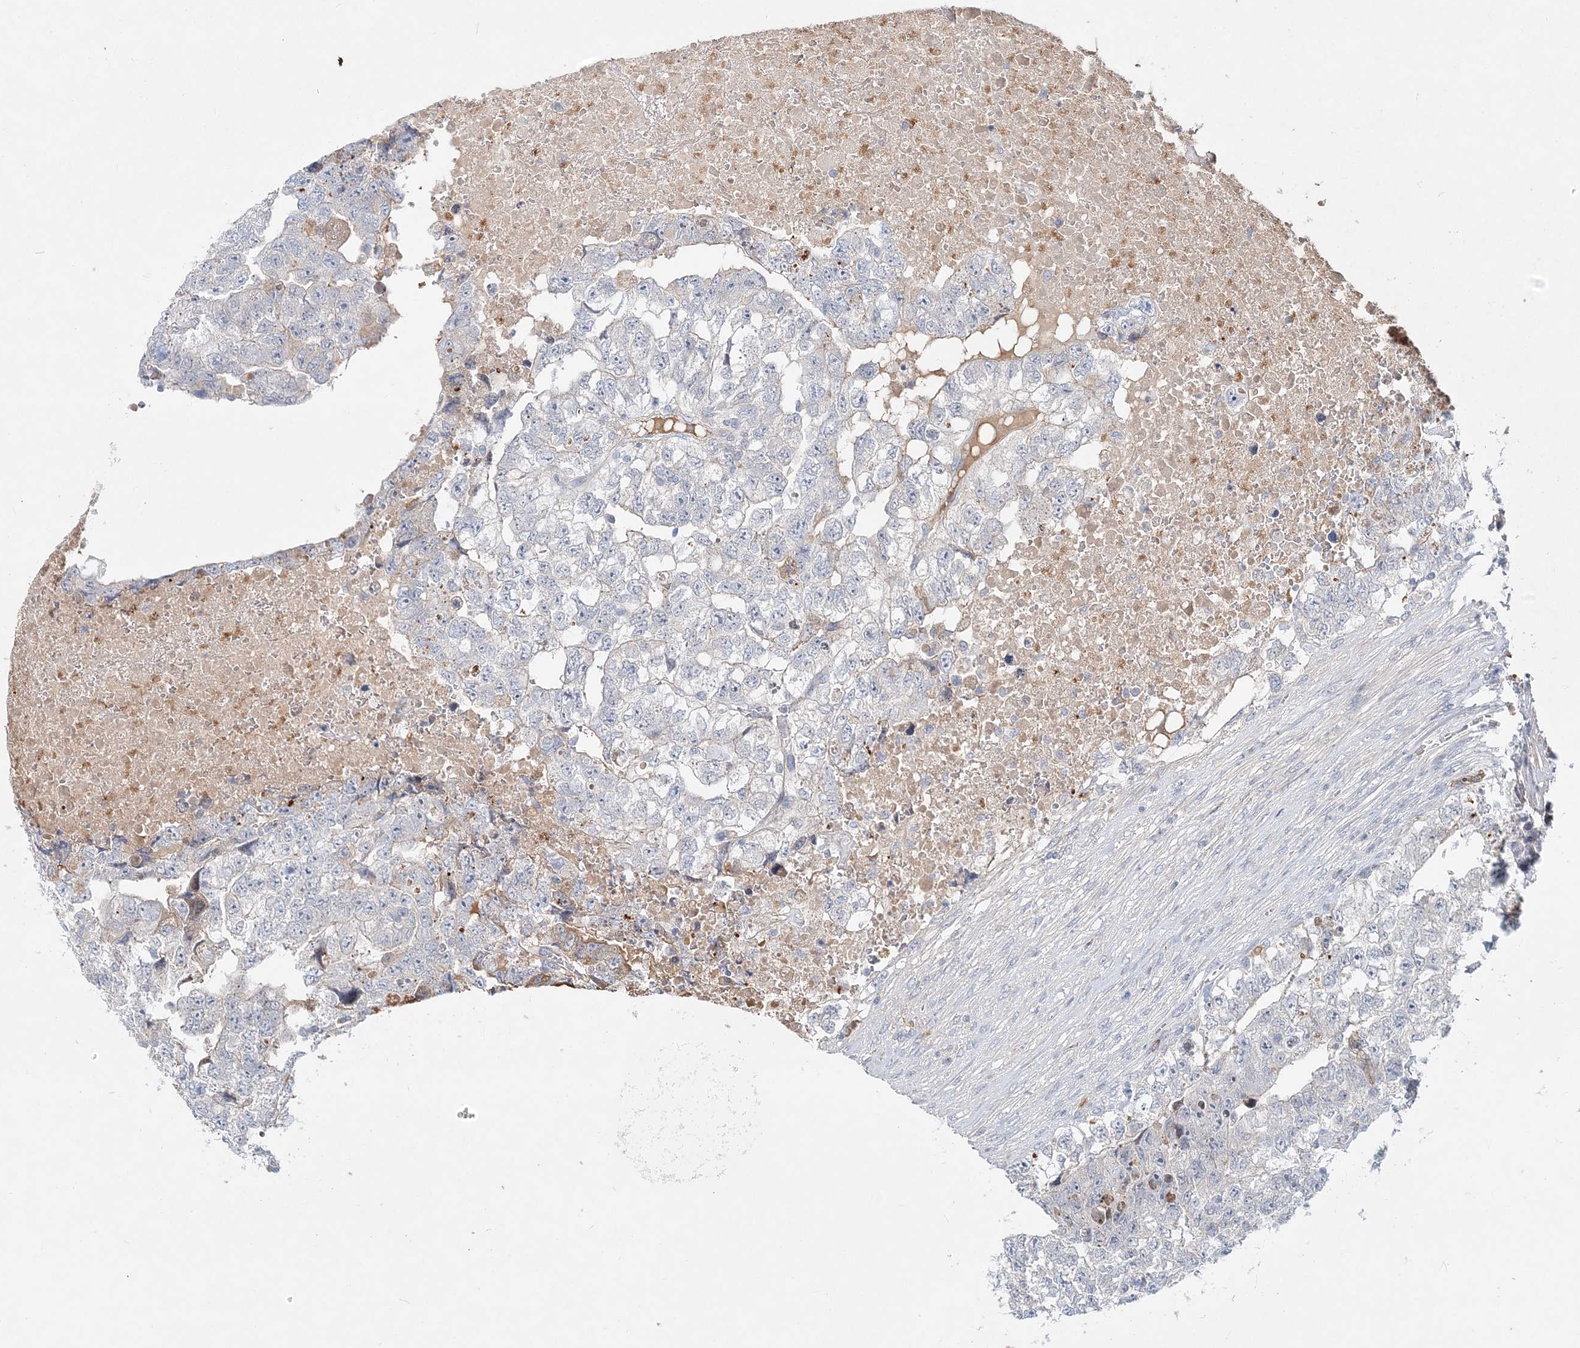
{"staining": {"intensity": "negative", "quantity": "none", "location": "none"}, "tissue": "testis cancer", "cell_type": "Tumor cells", "image_type": "cancer", "snomed": [{"axis": "morphology", "description": "Carcinoma, Embryonal, NOS"}, {"axis": "topography", "description": "Testis"}], "caption": "Testis cancer was stained to show a protein in brown. There is no significant expression in tumor cells. Brightfield microscopy of IHC stained with DAB (brown) and hematoxylin (blue), captured at high magnification.", "gene": "DNAH5", "patient": {"sex": "male", "age": 36}}